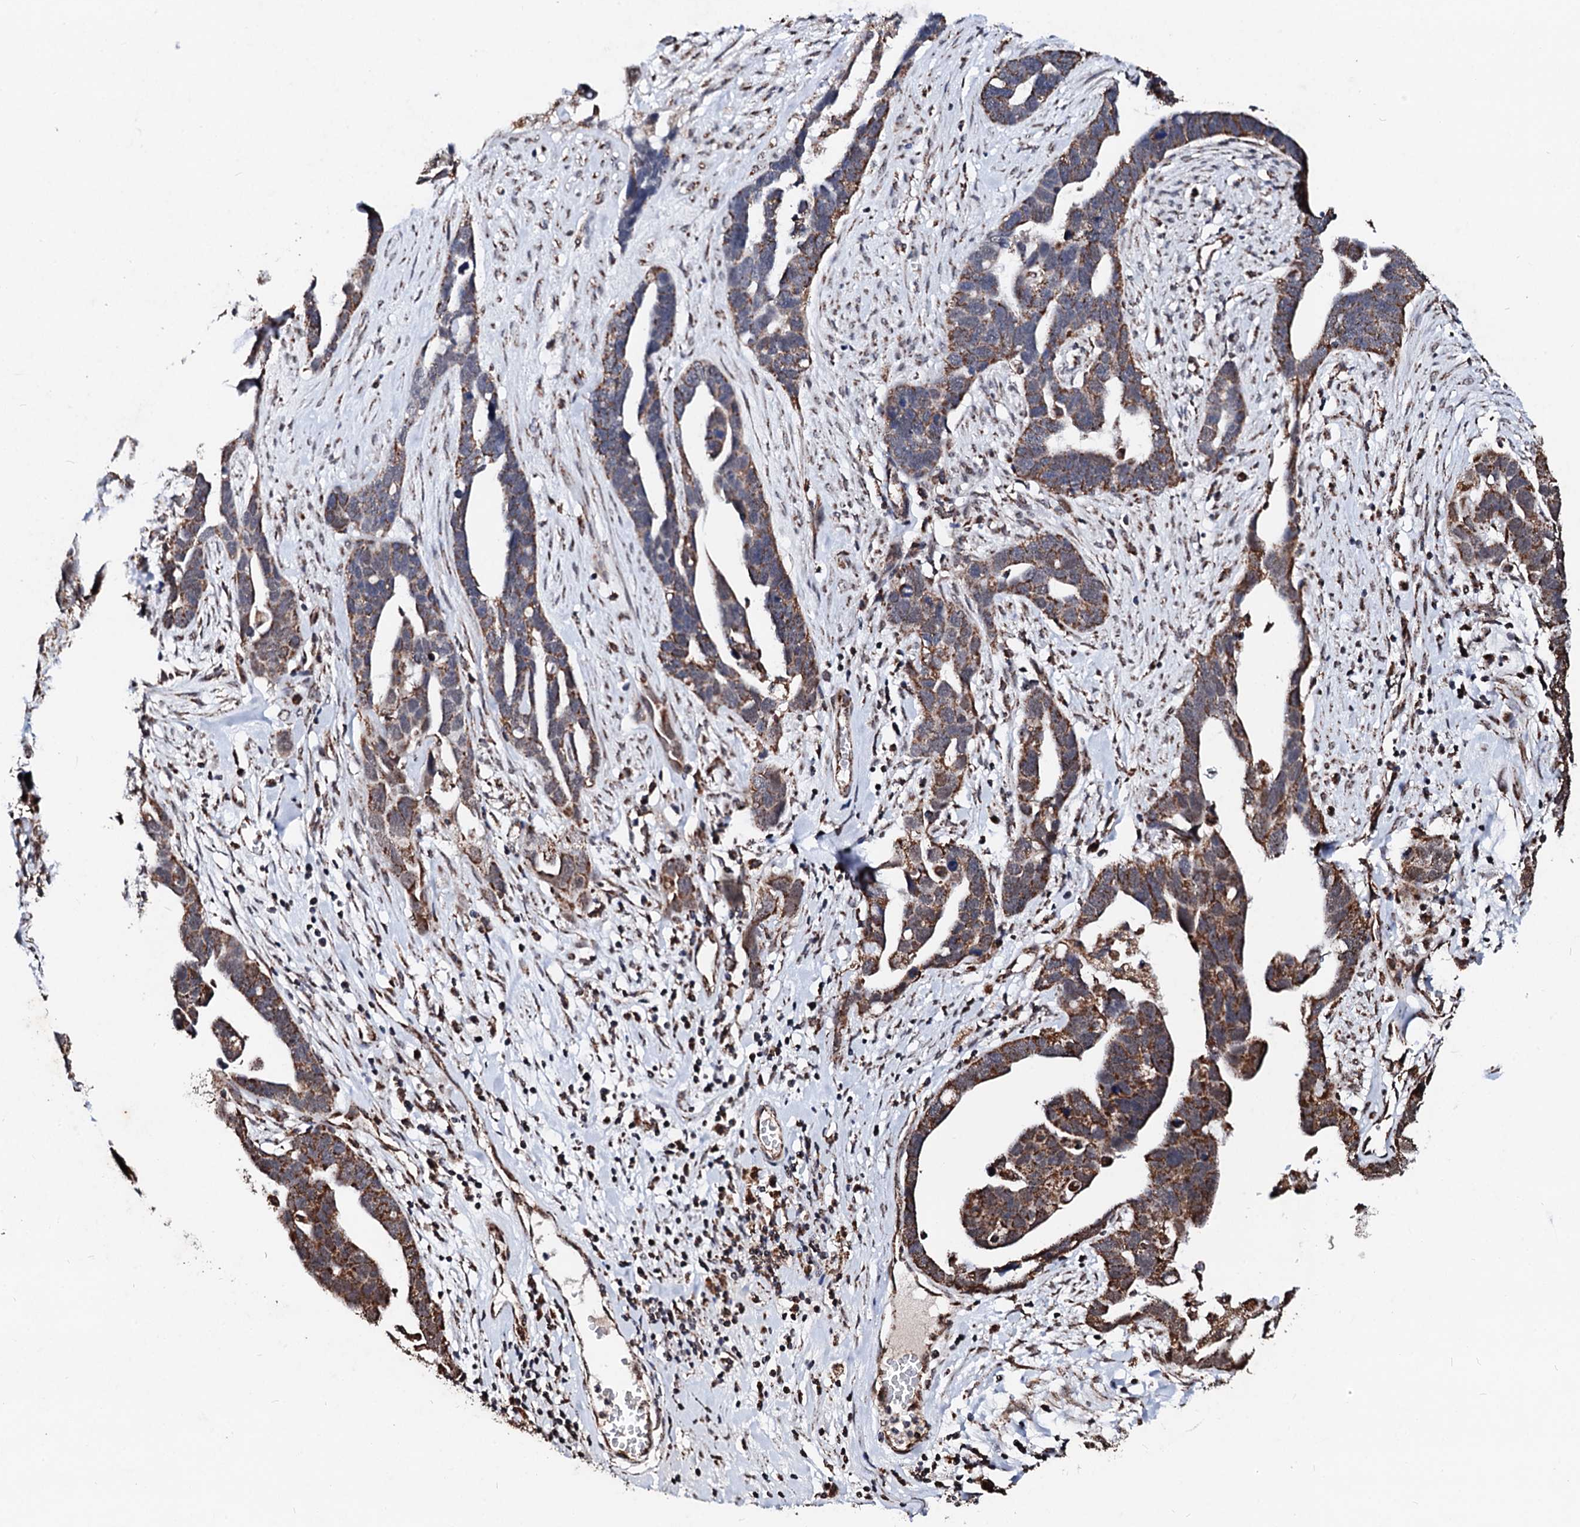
{"staining": {"intensity": "moderate", "quantity": ">75%", "location": "cytoplasmic/membranous"}, "tissue": "ovarian cancer", "cell_type": "Tumor cells", "image_type": "cancer", "snomed": [{"axis": "morphology", "description": "Cystadenocarcinoma, serous, NOS"}, {"axis": "topography", "description": "Ovary"}], "caption": "Ovarian cancer stained for a protein (brown) exhibits moderate cytoplasmic/membranous positive staining in about >75% of tumor cells.", "gene": "SECISBP2L", "patient": {"sex": "female", "age": 54}}